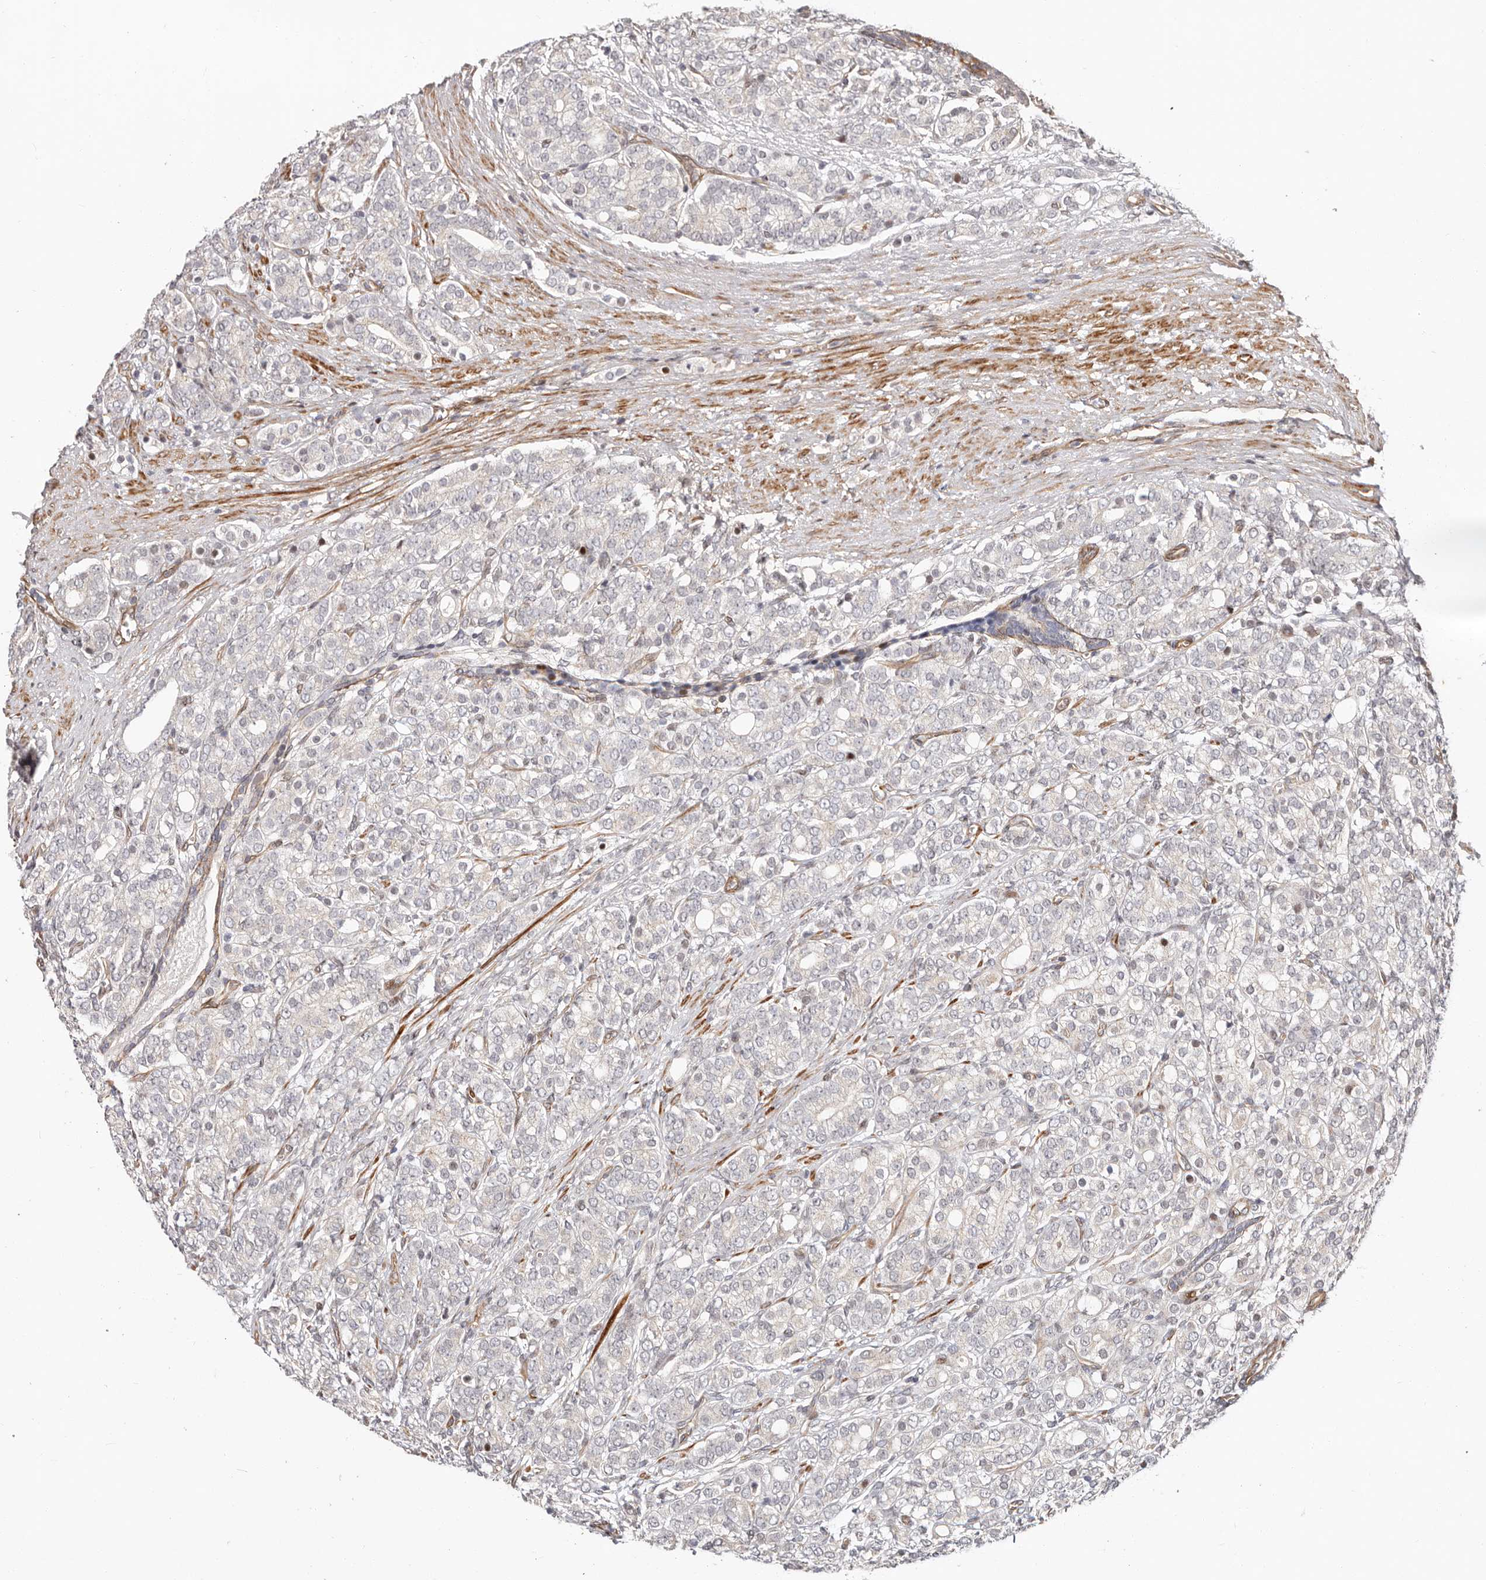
{"staining": {"intensity": "negative", "quantity": "none", "location": "none"}, "tissue": "prostate cancer", "cell_type": "Tumor cells", "image_type": "cancer", "snomed": [{"axis": "morphology", "description": "Adenocarcinoma, High grade"}, {"axis": "topography", "description": "Prostate"}], "caption": "Histopathology image shows no significant protein positivity in tumor cells of prostate cancer.", "gene": "EPHX3", "patient": {"sex": "male", "age": 57}}